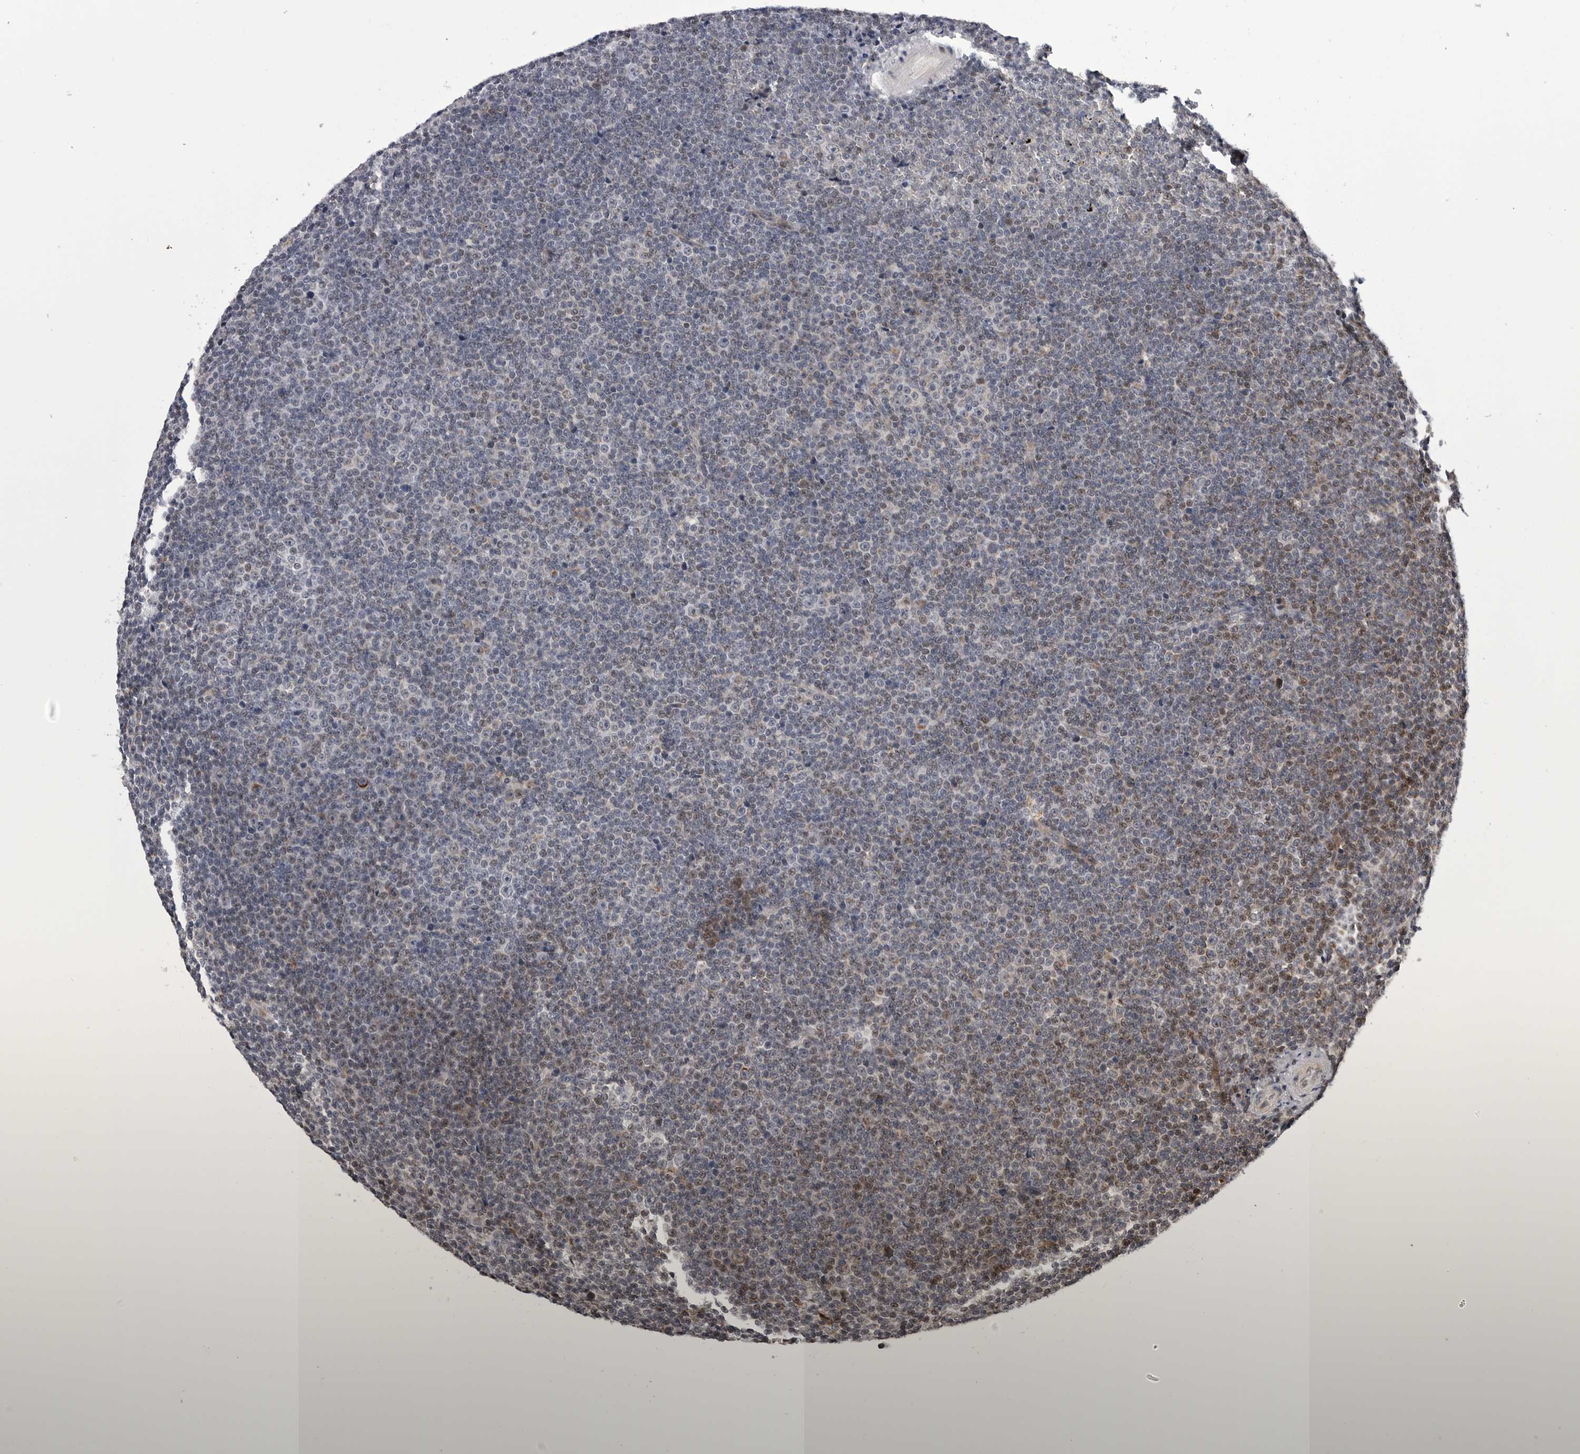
{"staining": {"intensity": "weak", "quantity": "<25%", "location": "cytoplasmic/membranous"}, "tissue": "lymphoma", "cell_type": "Tumor cells", "image_type": "cancer", "snomed": [{"axis": "morphology", "description": "Malignant lymphoma, non-Hodgkin's type, Low grade"}, {"axis": "topography", "description": "Lymph node"}], "caption": "Protein analysis of lymphoma exhibits no significant positivity in tumor cells. (Brightfield microscopy of DAB (3,3'-diaminobenzidine) IHC at high magnification).", "gene": "CDK20", "patient": {"sex": "female", "age": 67}}